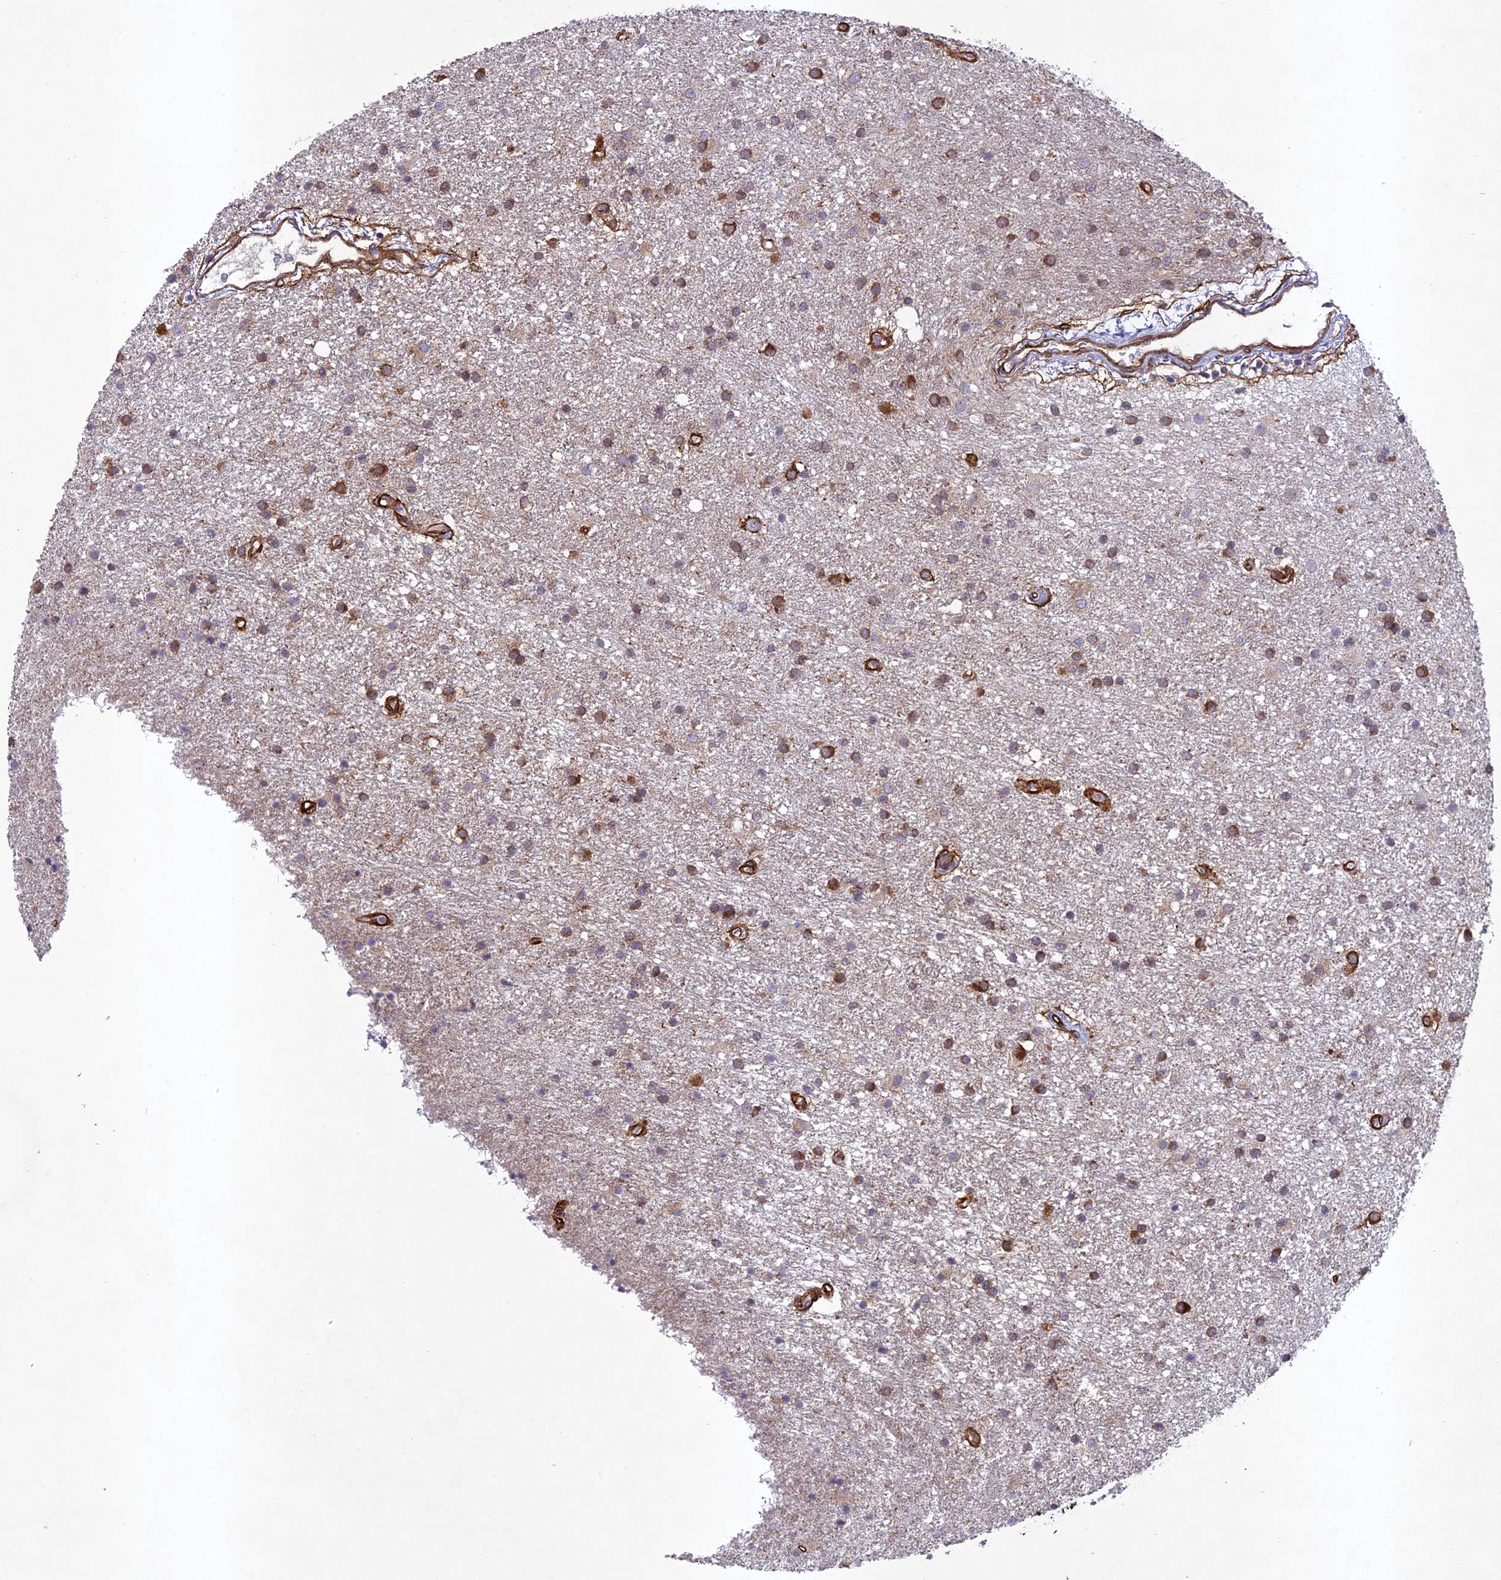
{"staining": {"intensity": "moderate", "quantity": "25%-75%", "location": "cytoplasmic/membranous"}, "tissue": "glioma", "cell_type": "Tumor cells", "image_type": "cancer", "snomed": [{"axis": "morphology", "description": "Glioma, malignant, High grade"}, {"axis": "topography", "description": "Brain"}], "caption": "DAB (3,3'-diaminobenzidine) immunohistochemical staining of malignant glioma (high-grade) reveals moderate cytoplasmic/membranous protein expression in approximately 25%-75% of tumor cells. The staining was performed using DAB to visualize the protein expression in brown, while the nuclei were stained in blue with hematoxylin (Magnification: 20x).", "gene": "TNS1", "patient": {"sex": "male", "age": 77}}